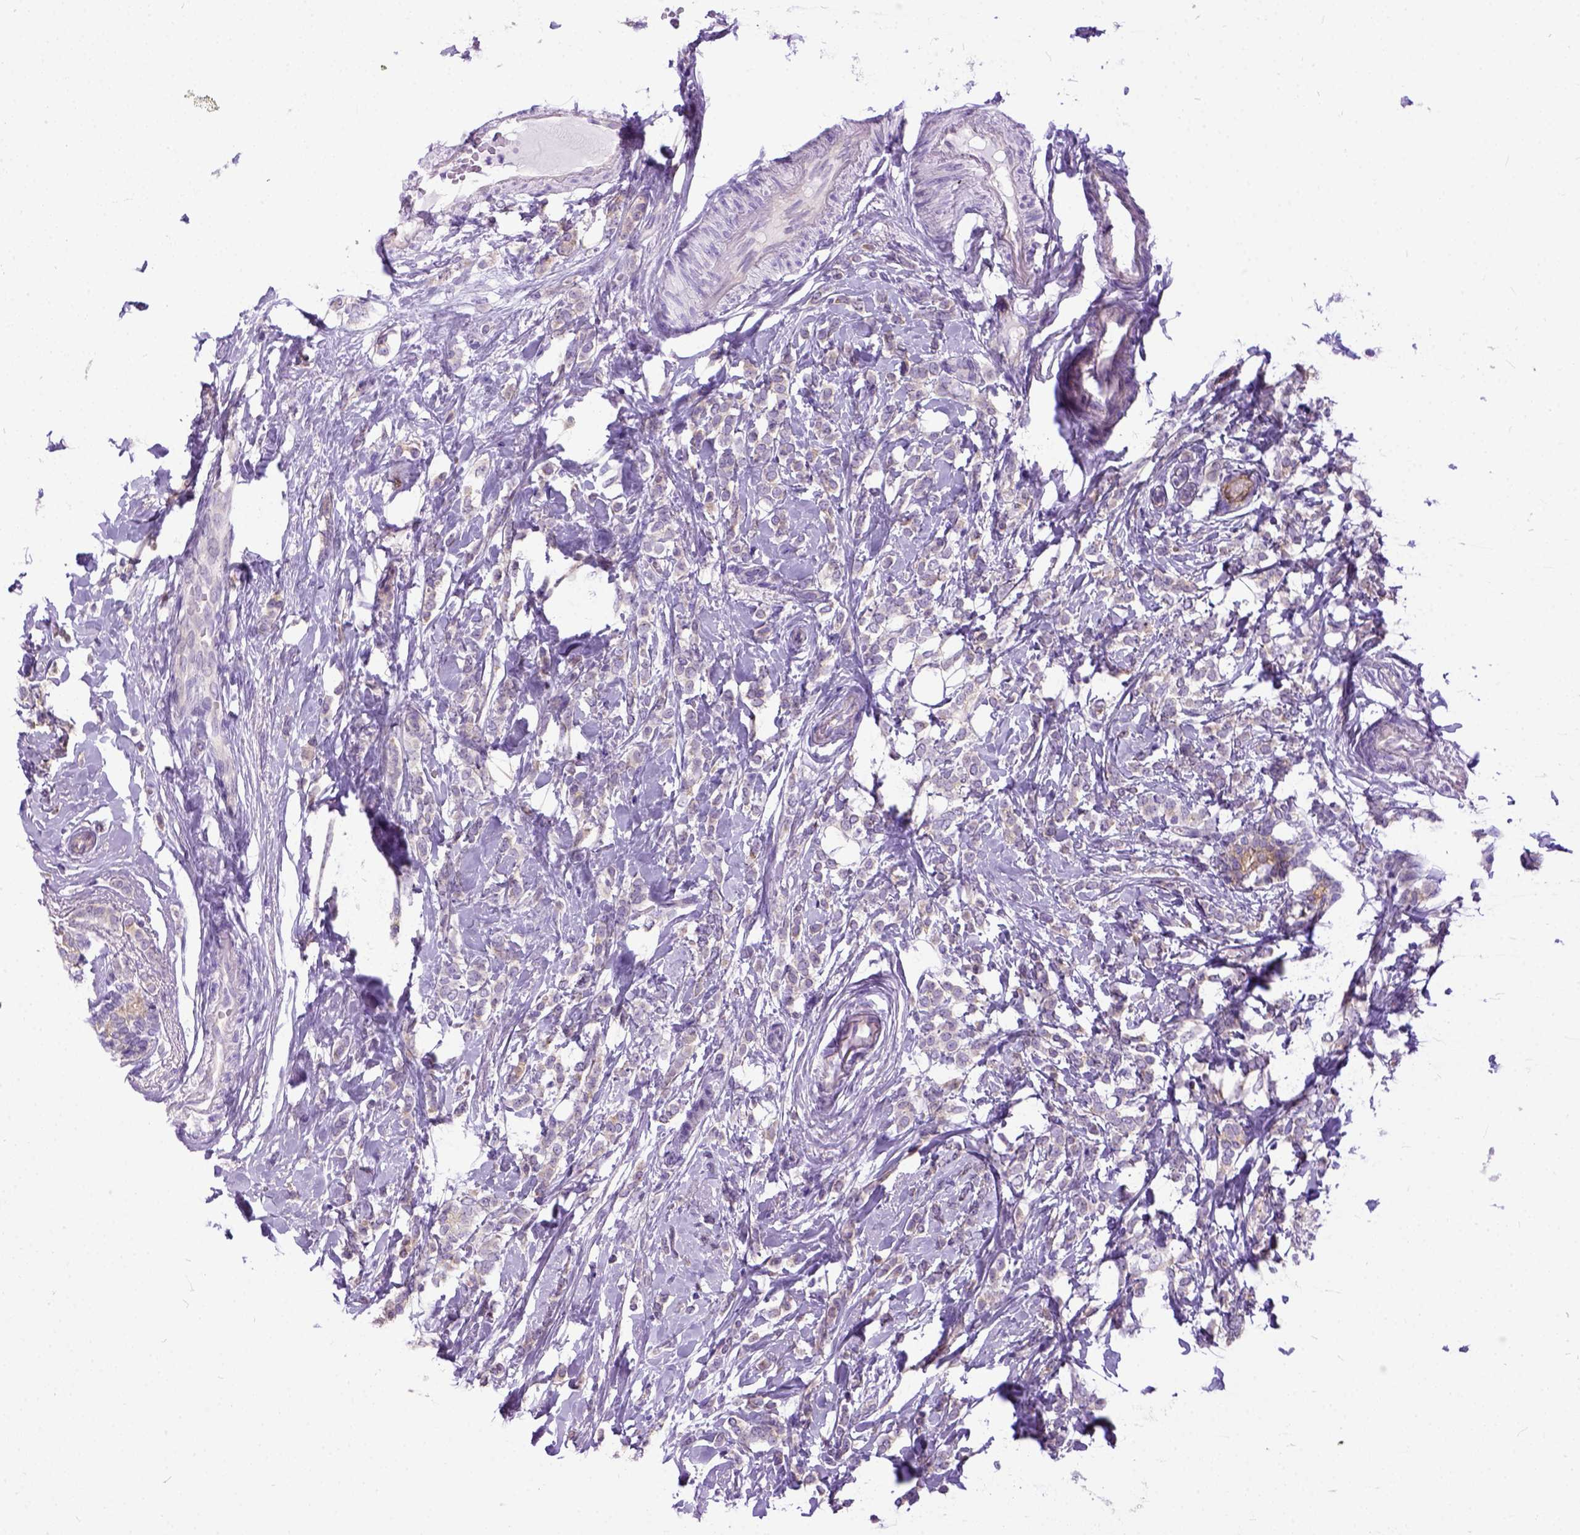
{"staining": {"intensity": "weak", "quantity": "25%-75%", "location": "cytoplasmic/membranous"}, "tissue": "breast cancer", "cell_type": "Tumor cells", "image_type": "cancer", "snomed": [{"axis": "morphology", "description": "Lobular carcinoma"}, {"axis": "topography", "description": "Breast"}], "caption": "This is an image of IHC staining of breast lobular carcinoma, which shows weak positivity in the cytoplasmic/membranous of tumor cells.", "gene": "NEK5", "patient": {"sex": "female", "age": 49}}